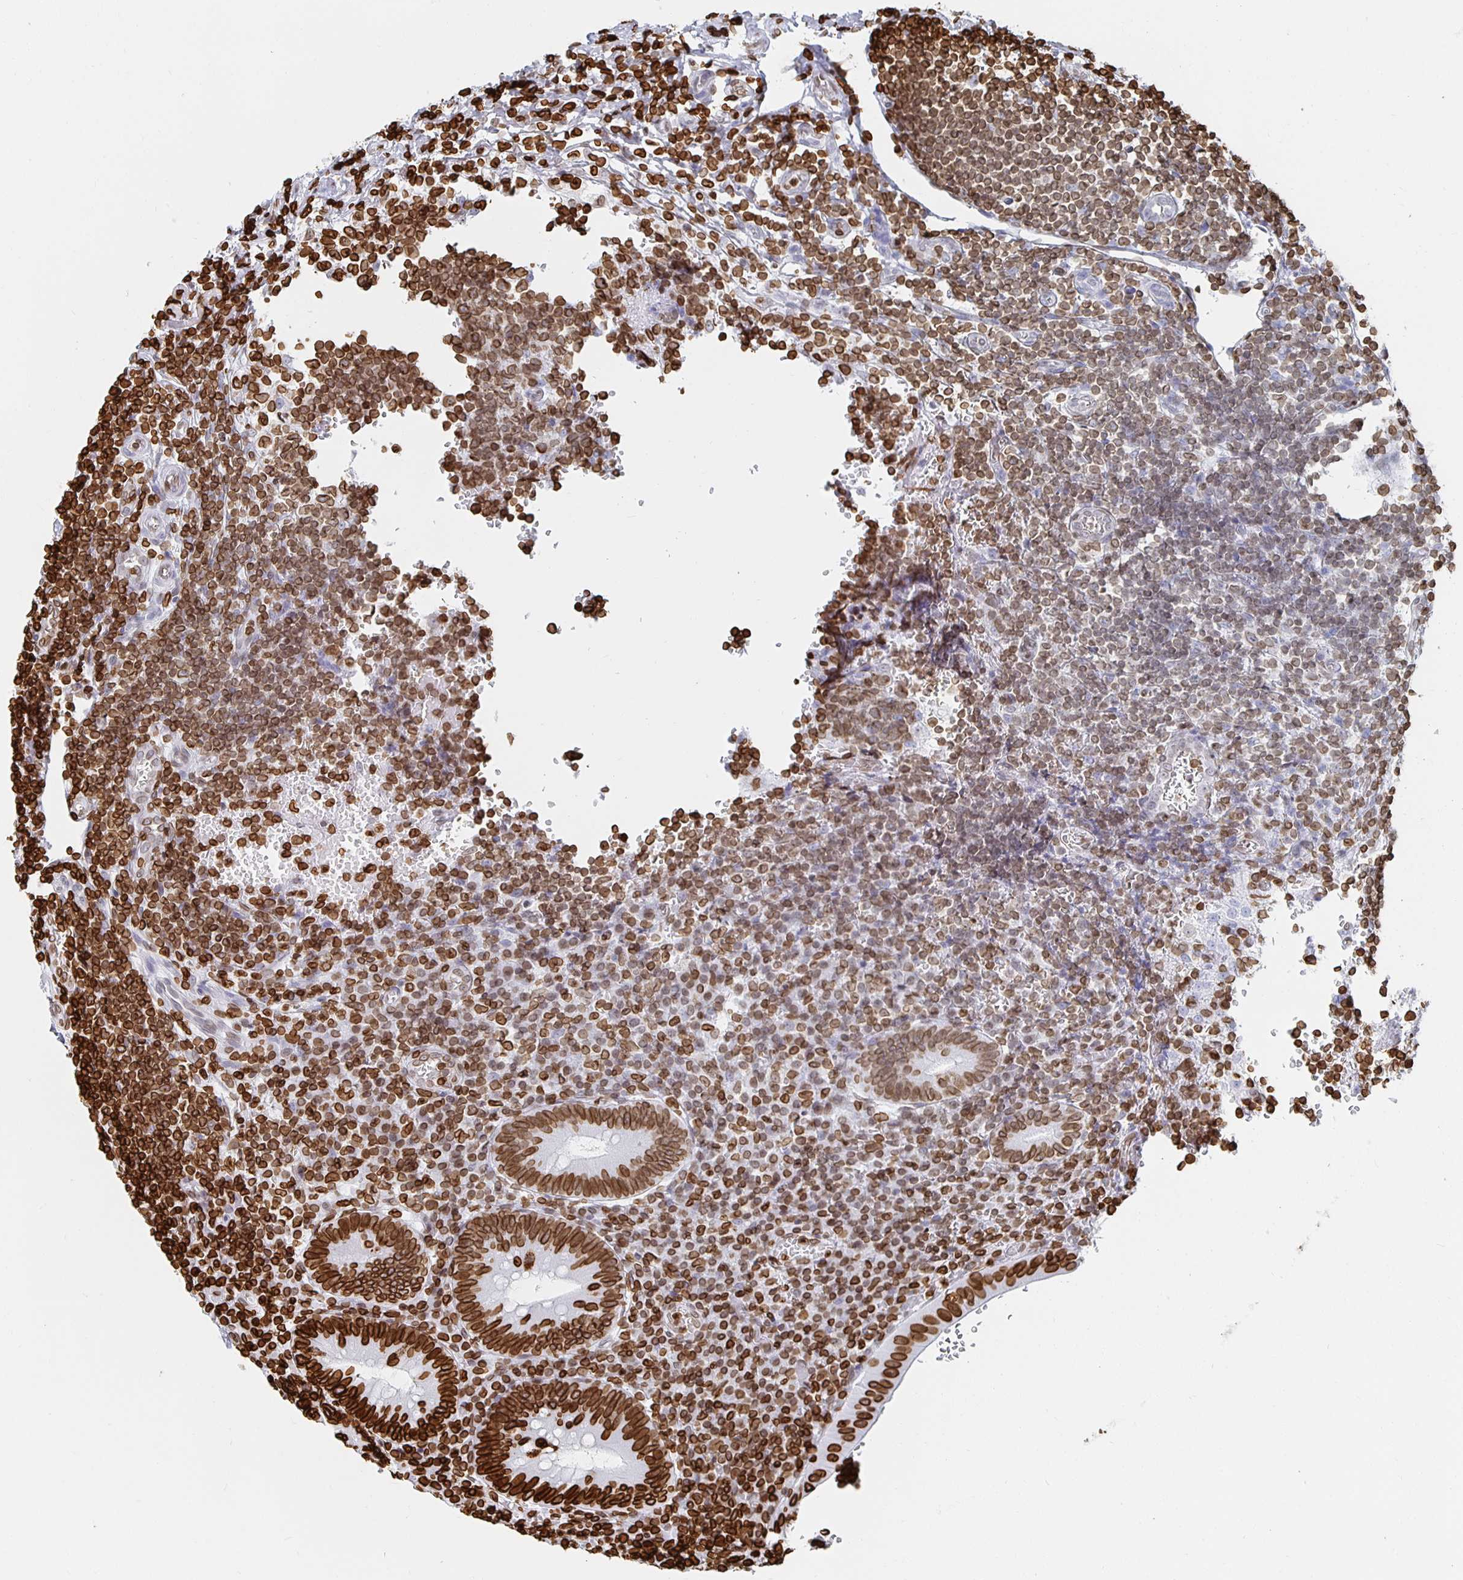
{"staining": {"intensity": "strong", "quantity": ">75%", "location": "cytoplasmic/membranous,nuclear"}, "tissue": "appendix", "cell_type": "Glandular cells", "image_type": "normal", "snomed": [{"axis": "morphology", "description": "Normal tissue, NOS"}, {"axis": "topography", "description": "Appendix"}], "caption": "Immunohistochemistry (IHC) (DAB (3,3'-diaminobenzidine)) staining of benign human appendix demonstrates strong cytoplasmic/membranous,nuclear protein expression in about >75% of glandular cells. (Brightfield microscopy of DAB IHC at high magnification).", "gene": "LMNB1", "patient": {"sex": "male", "age": 18}}